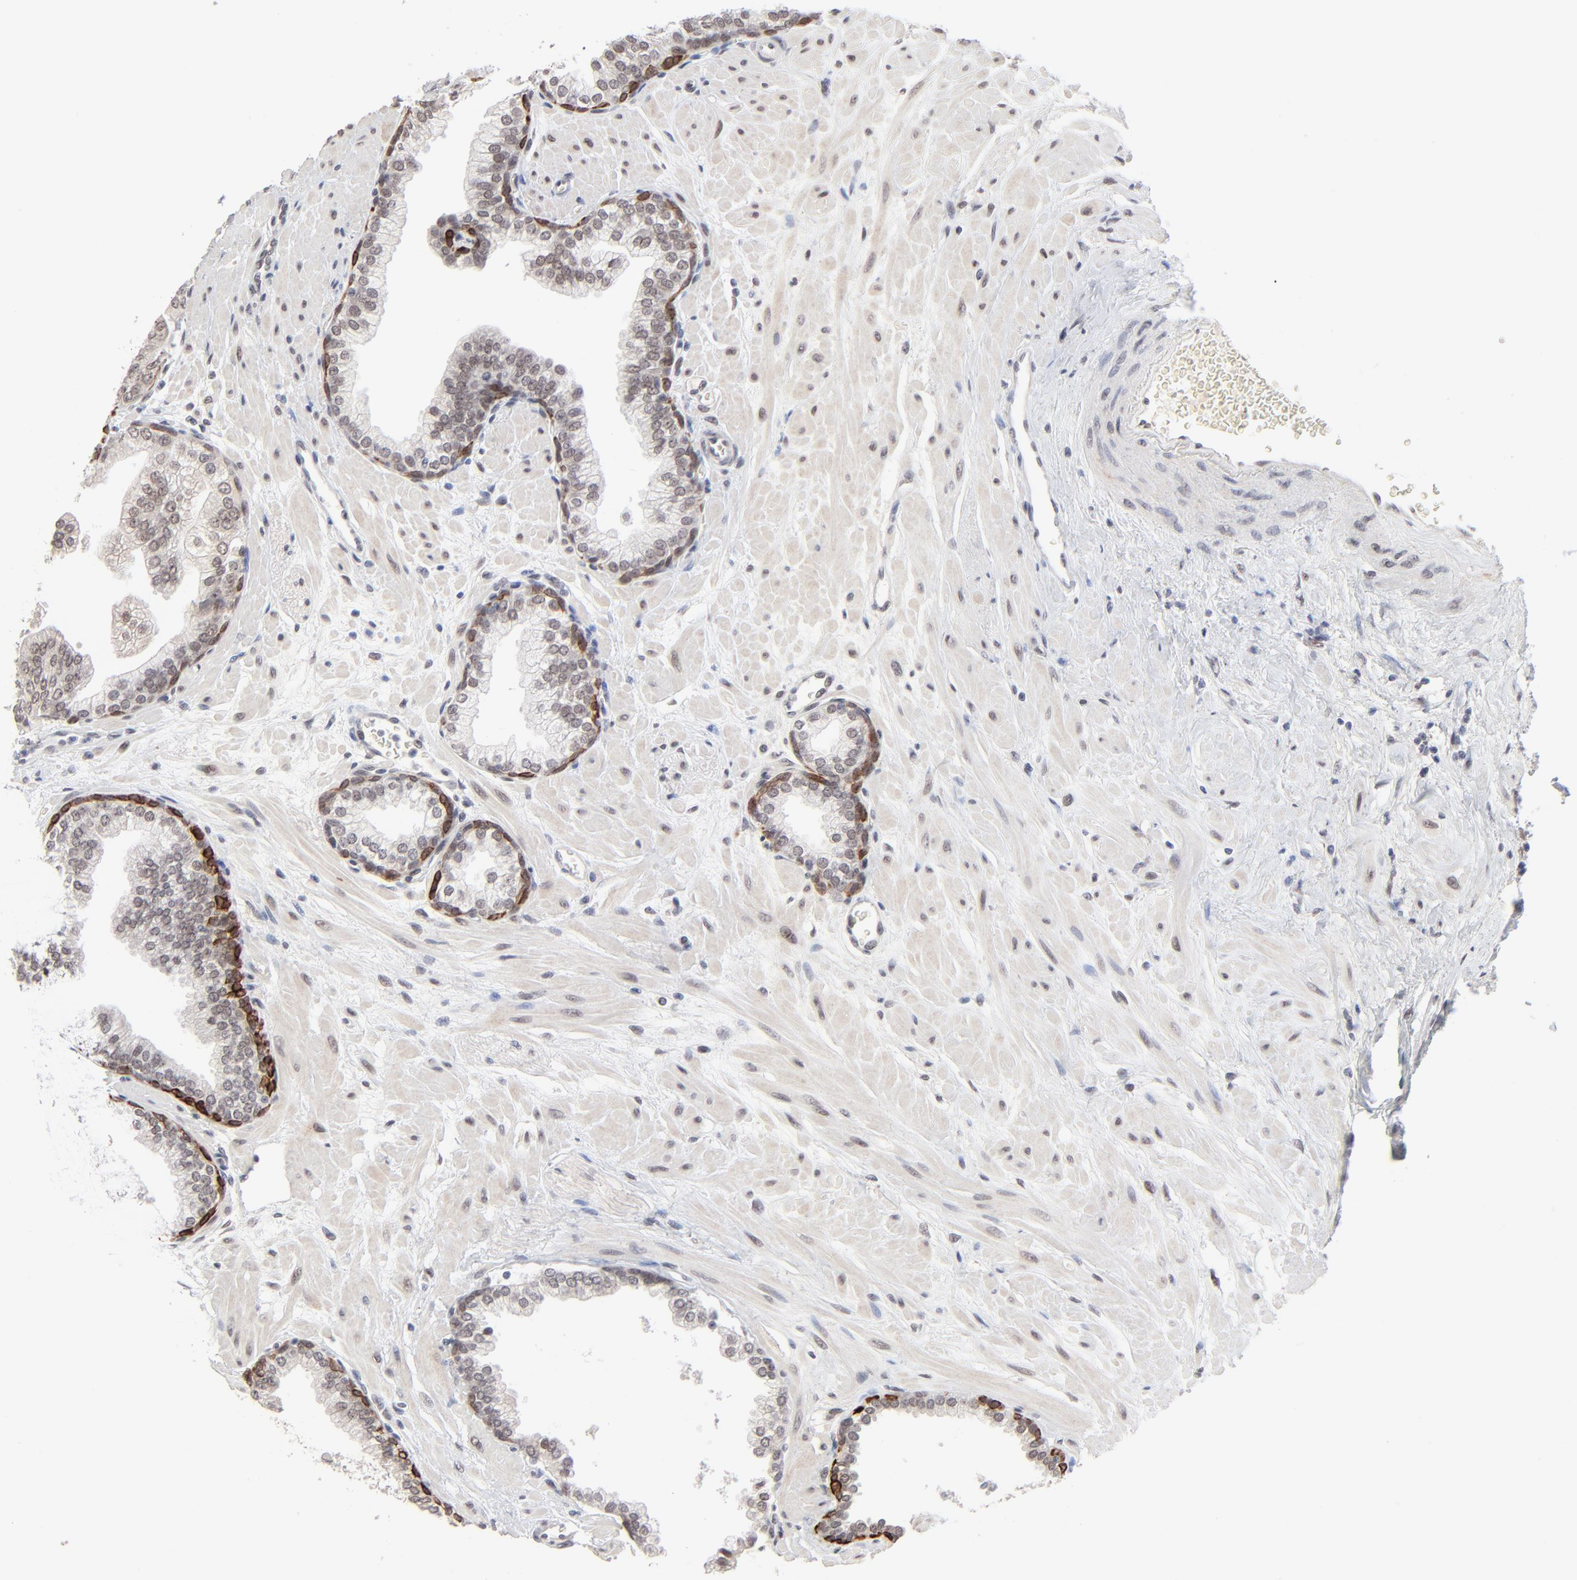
{"staining": {"intensity": "moderate", "quantity": "25%-75%", "location": "nuclear"}, "tissue": "prostate", "cell_type": "Glandular cells", "image_type": "normal", "snomed": [{"axis": "morphology", "description": "Normal tissue, NOS"}, {"axis": "topography", "description": "Prostate"}], "caption": "Immunohistochemistry (IHC) staining of benign prostate, which exhibits medium levels of moderate nuclear expression in approximately 25%-75% of glandular cells indicating moderate nuclear protein expression. The staining was performed using DAB (brown) for protein detection and nuclei were counterstained in hematoxylin (blue).", "gene": "MBIP", "patient": {"sex": "male", "age": 60}}